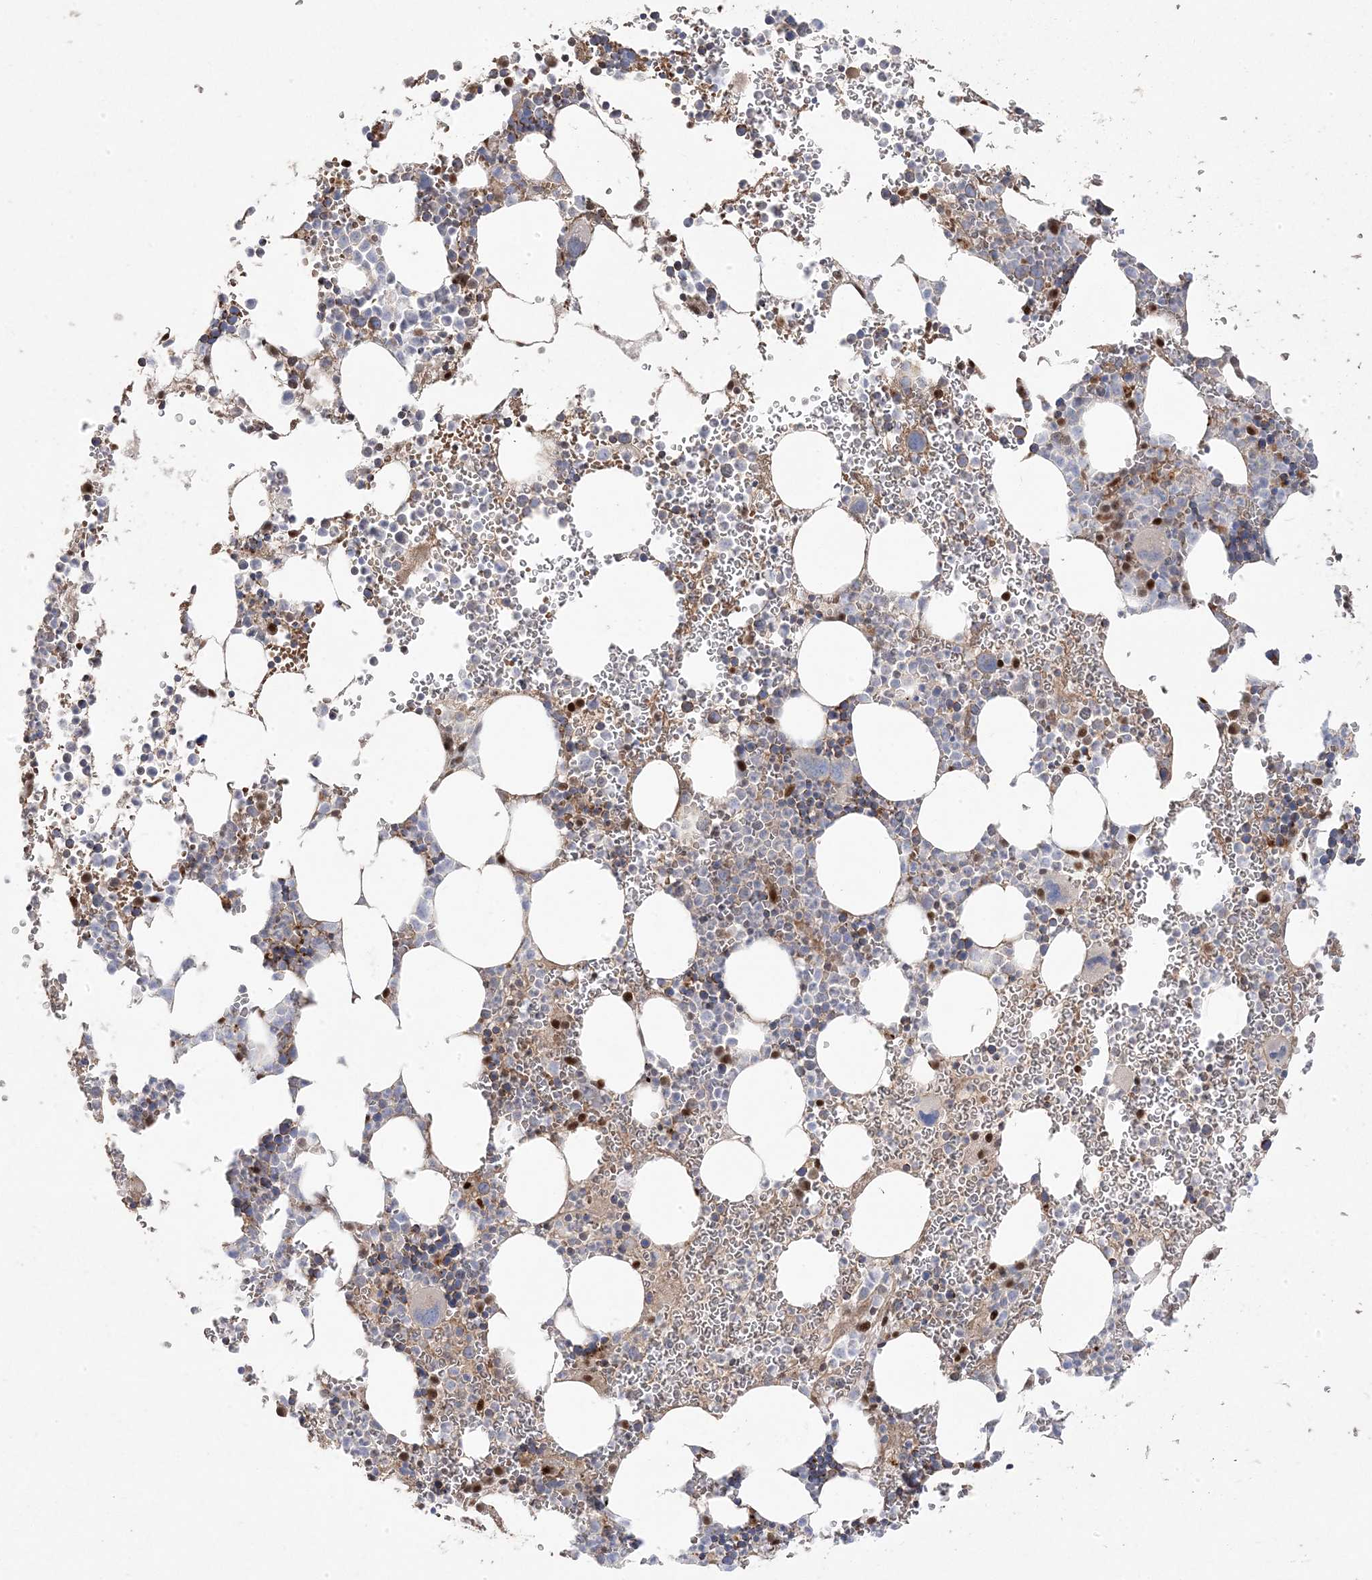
{"staining": {"intensity": "moderate", "quantity": "25%-75%", "location": "cytoplasmic/membranous"}, "tissue": "bone marrow", "cell_type": "Hematopoietic cells", "image_type": "normal", "snomed": [{"axis": "morphology", "description": "Normal tissue, NOS"}, {"axis": "topography", "description": "Bone marrow"}], "caption": "This photomicrograph demonstrates immunohistochemistry staining of unremarkable human bone marrow, with medium moderate cytoplasmic/membranous positivity in about 25%-75% of hematopoietic cells.", "gene": "PPOX", "patient": {"sex": "female", "age": 78}}